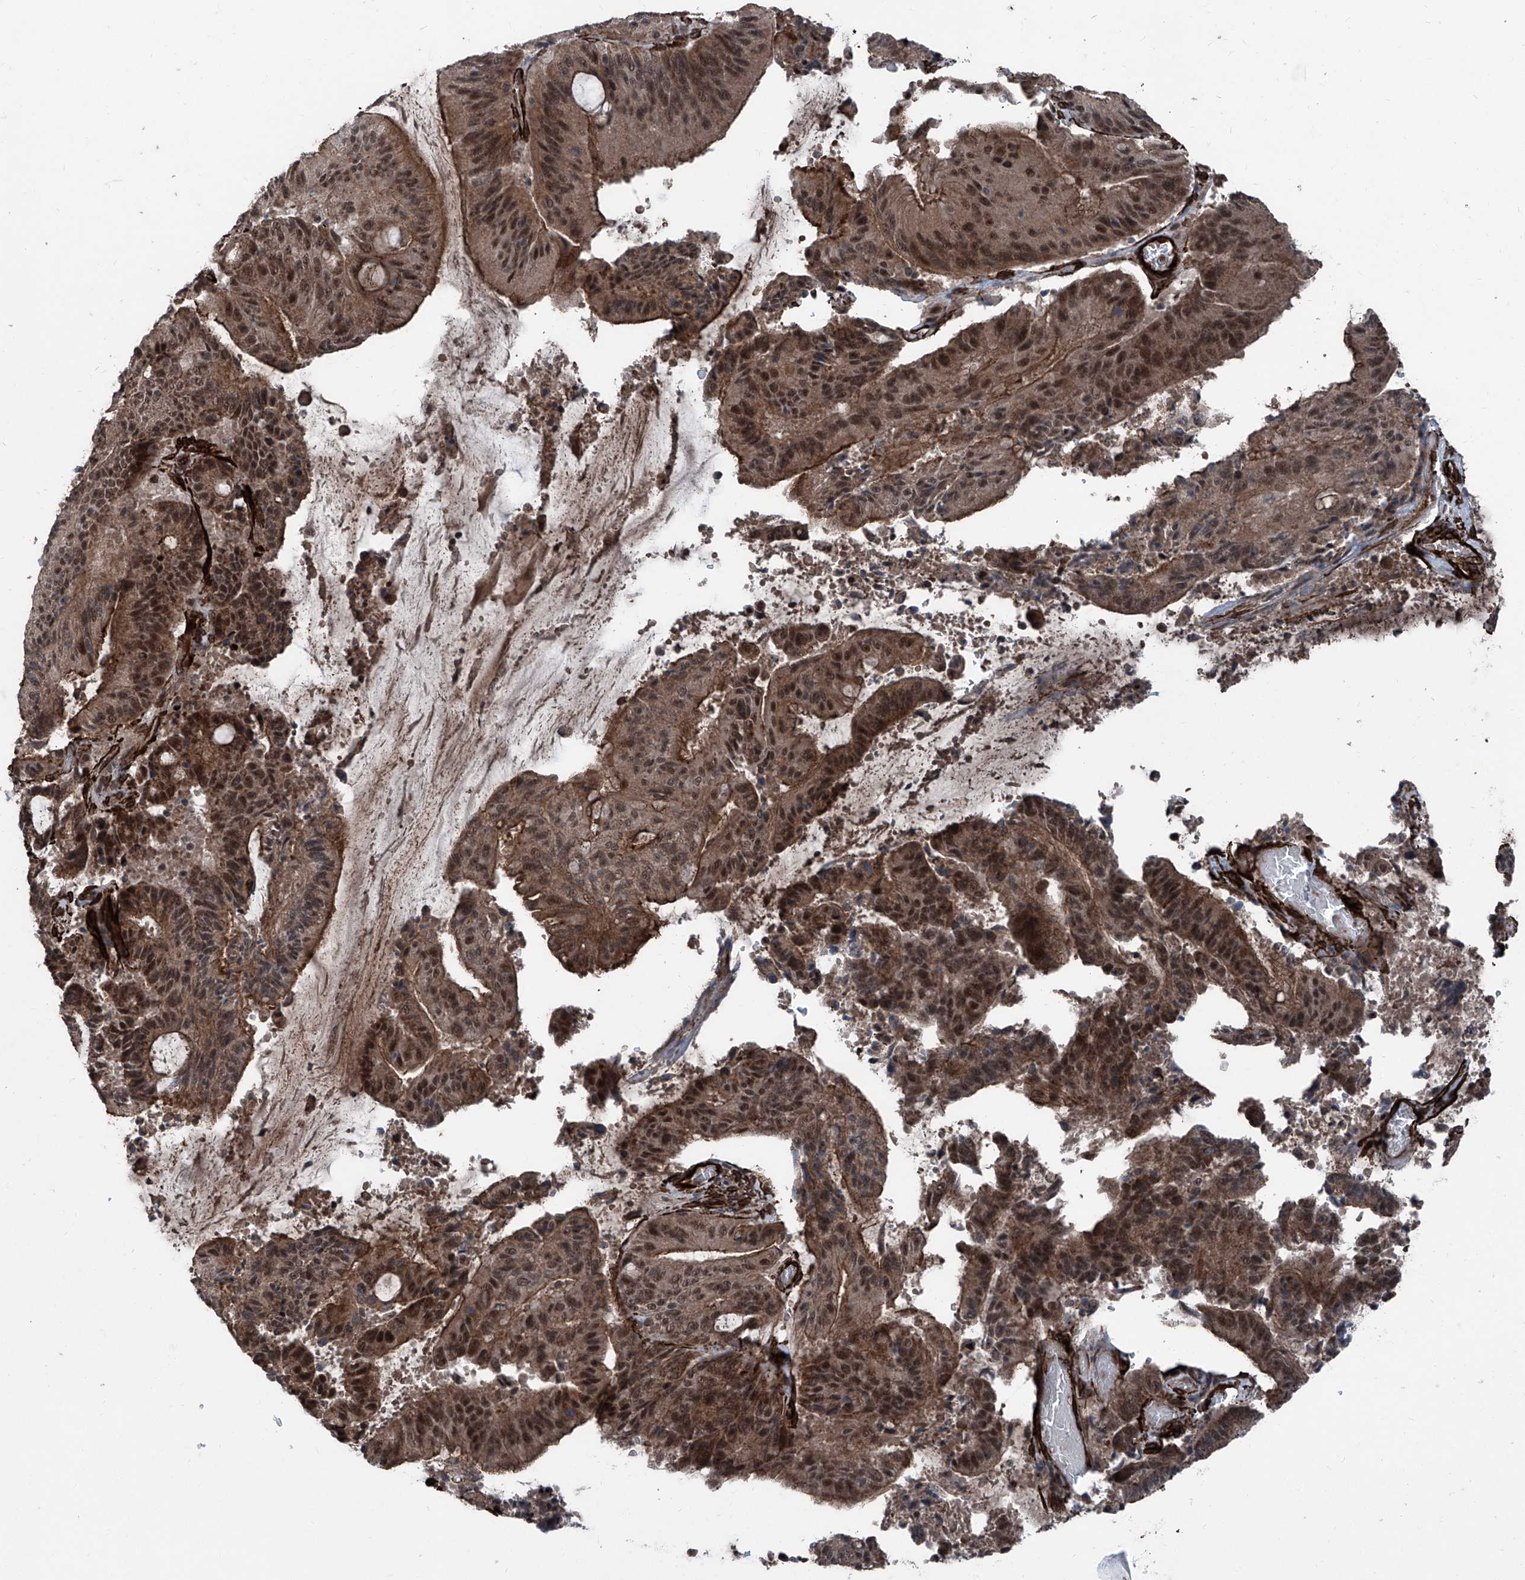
{"staining": {"intensity": "strong", "quantity": ">75%", "location": "cytoplasmic/membranous,nuclear"}, "tissue": "liver cancer", "cell_type": "Tumor cells", "image_type": "cancer", "snomed": [{"axis": "morphology", "description": "Normal tissue, NOS"}, {"axis": "morphology", "description": "Cholangiocarcinoma"}, {"axis": "topography", "description": "Liver"}, {"axis": "topography", "description": "Peripheral nerve tissue"}], "caption": "This is an image of IHC staining of liver cancer, which shows strong positivity in the cytoplasmic/membranous and nuclear of tumor cells.", "gene": "COA7", "patient": {"sex": "female", "age": 73}}